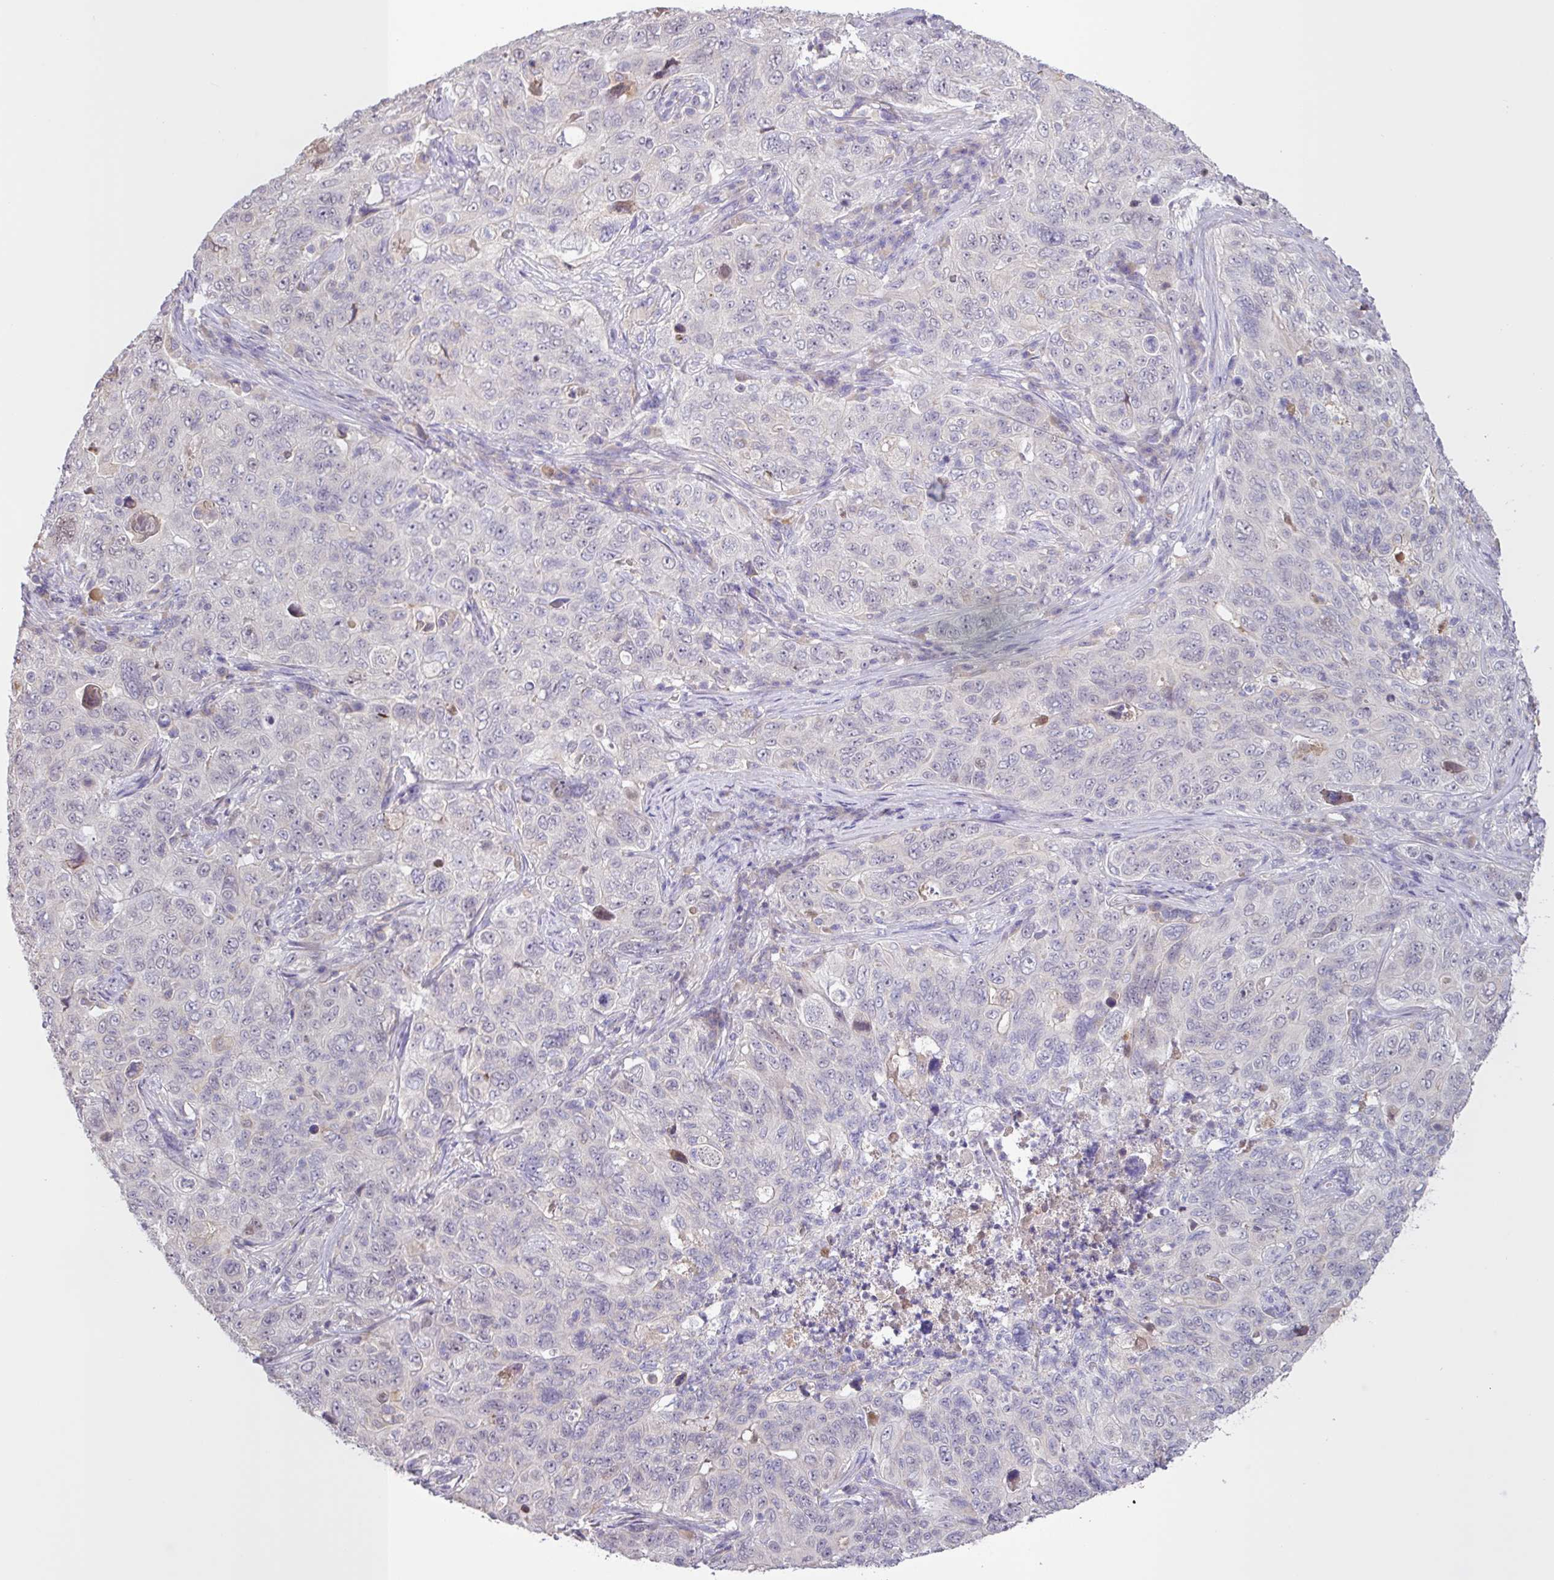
{"staining": {"intensity": "negative", "quantity": "none", "location": "none"}, "tissue": "pancreatic cancer", "cell_type": "Tumor cells", "image_type": "cancer", "snomed": [{"axis": "morphology", "description": "Adenocarcinoma, NOS"}, {"axis": "topography", "description": "Pancreas"}], "caption": "This is an immunohistochemistry image of human pancreatic cancer. There is no expression in tumor cells.", "gene": "SFTPB", "patient": {"sex": "male", "age": 68}}